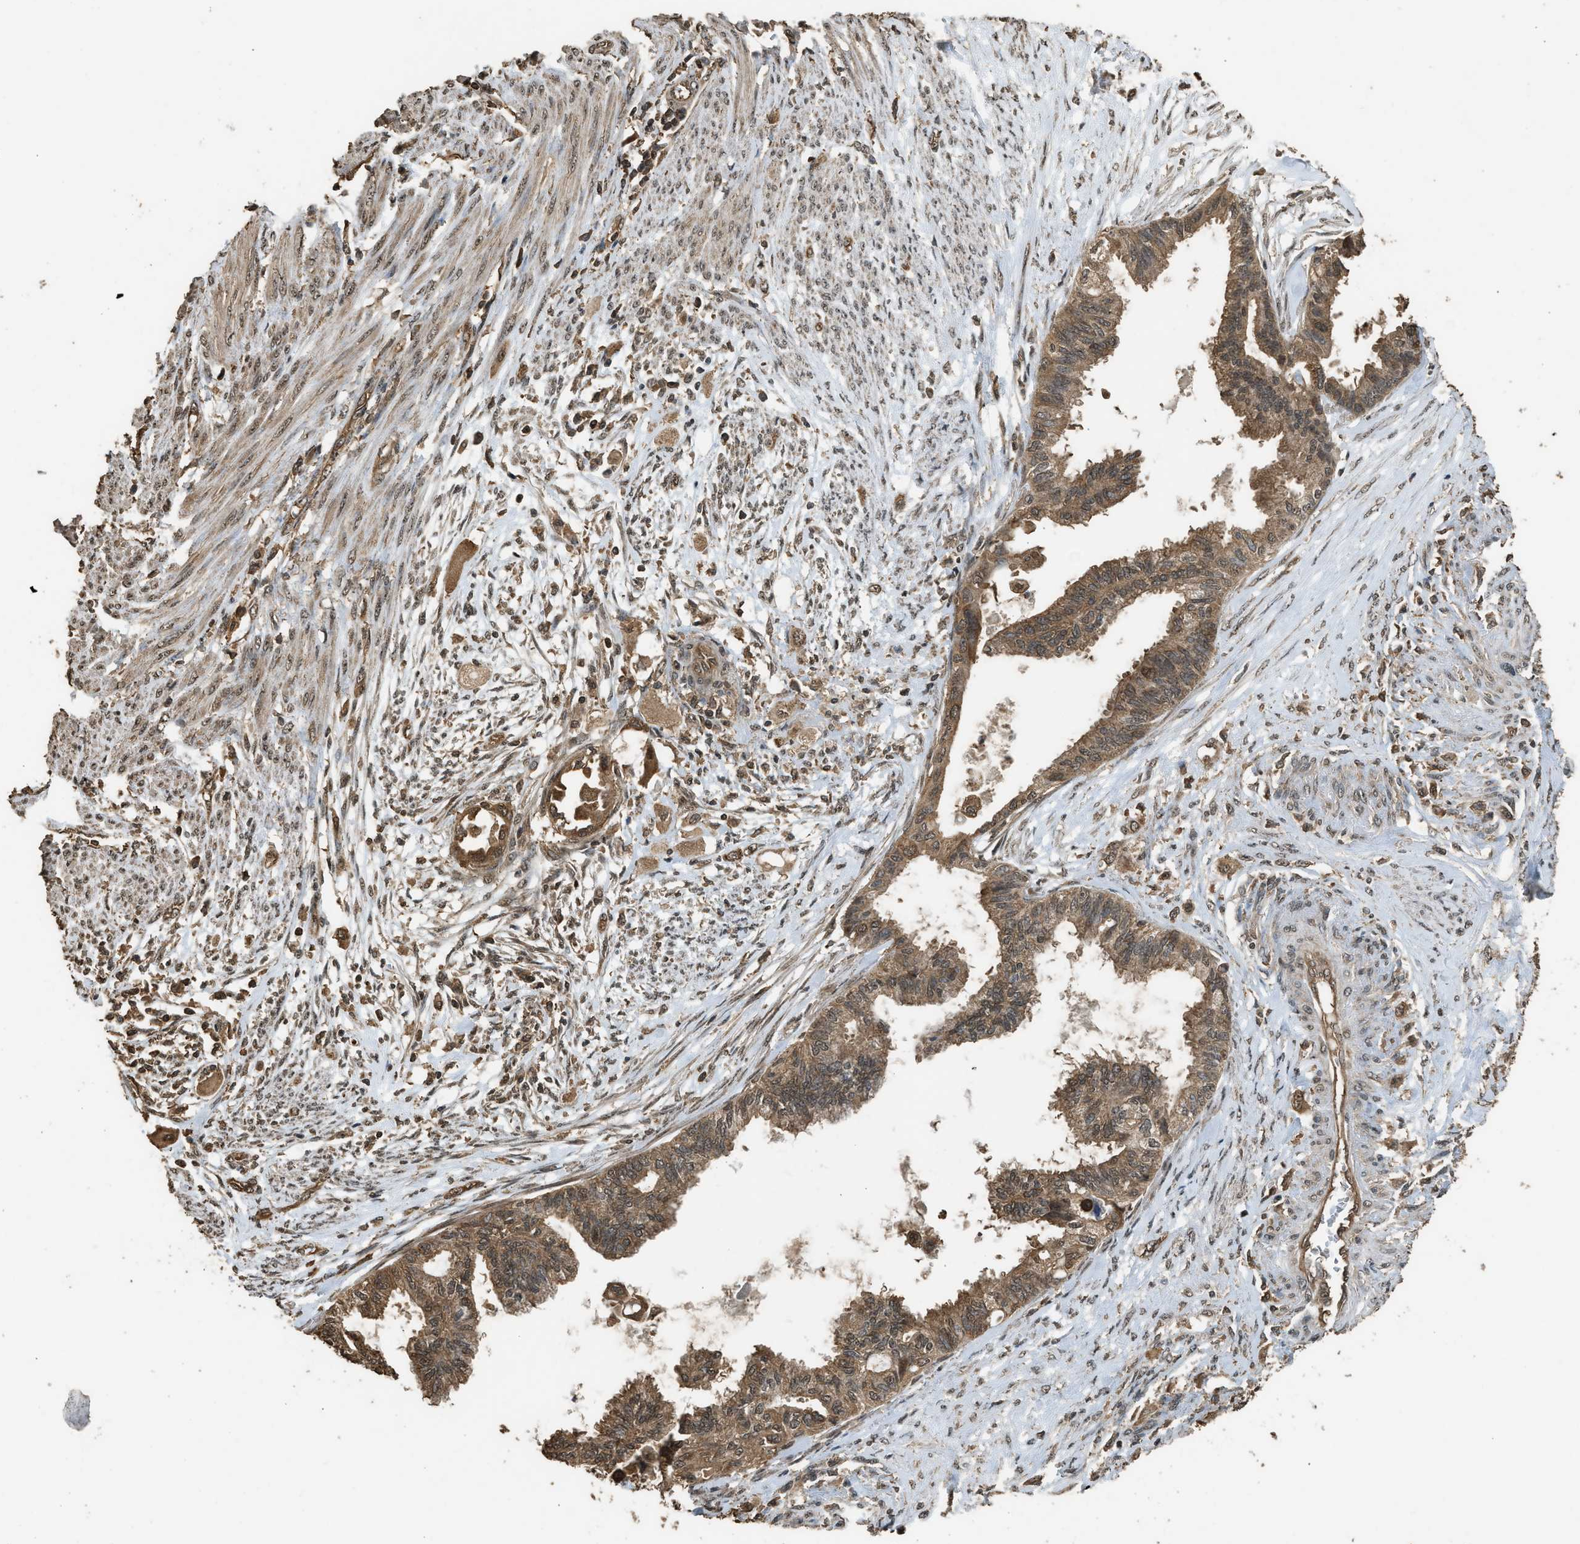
{"staining": {"intensity": "moderate", "quantity": ">75%", "location": "cytoplasmic/membranous"}, "tissue": "cervical cancer", "cell_type": "Tumor cells", "image_type": "cancer", "snomed": [{"axis": "morphology", "description": "Normal tissue, NOS"}, {"axis": "morphology", "description": "Adenocarcinoma, NOS"}, {"axis": "topography", "description": "Cervix"}, {"axis": "topography", "description": "Endometrium"}], "caption": "The immunohistochemical stain highlights moderate cytoplasmic/membranous staining in tumor cells of cervical cancer (adenocarcinoma) tissue. (DAB IHC with brightfield microscopy, high magnification).", "gene": "MYBL2", "patient": {"sex": "female", "age": 86}}